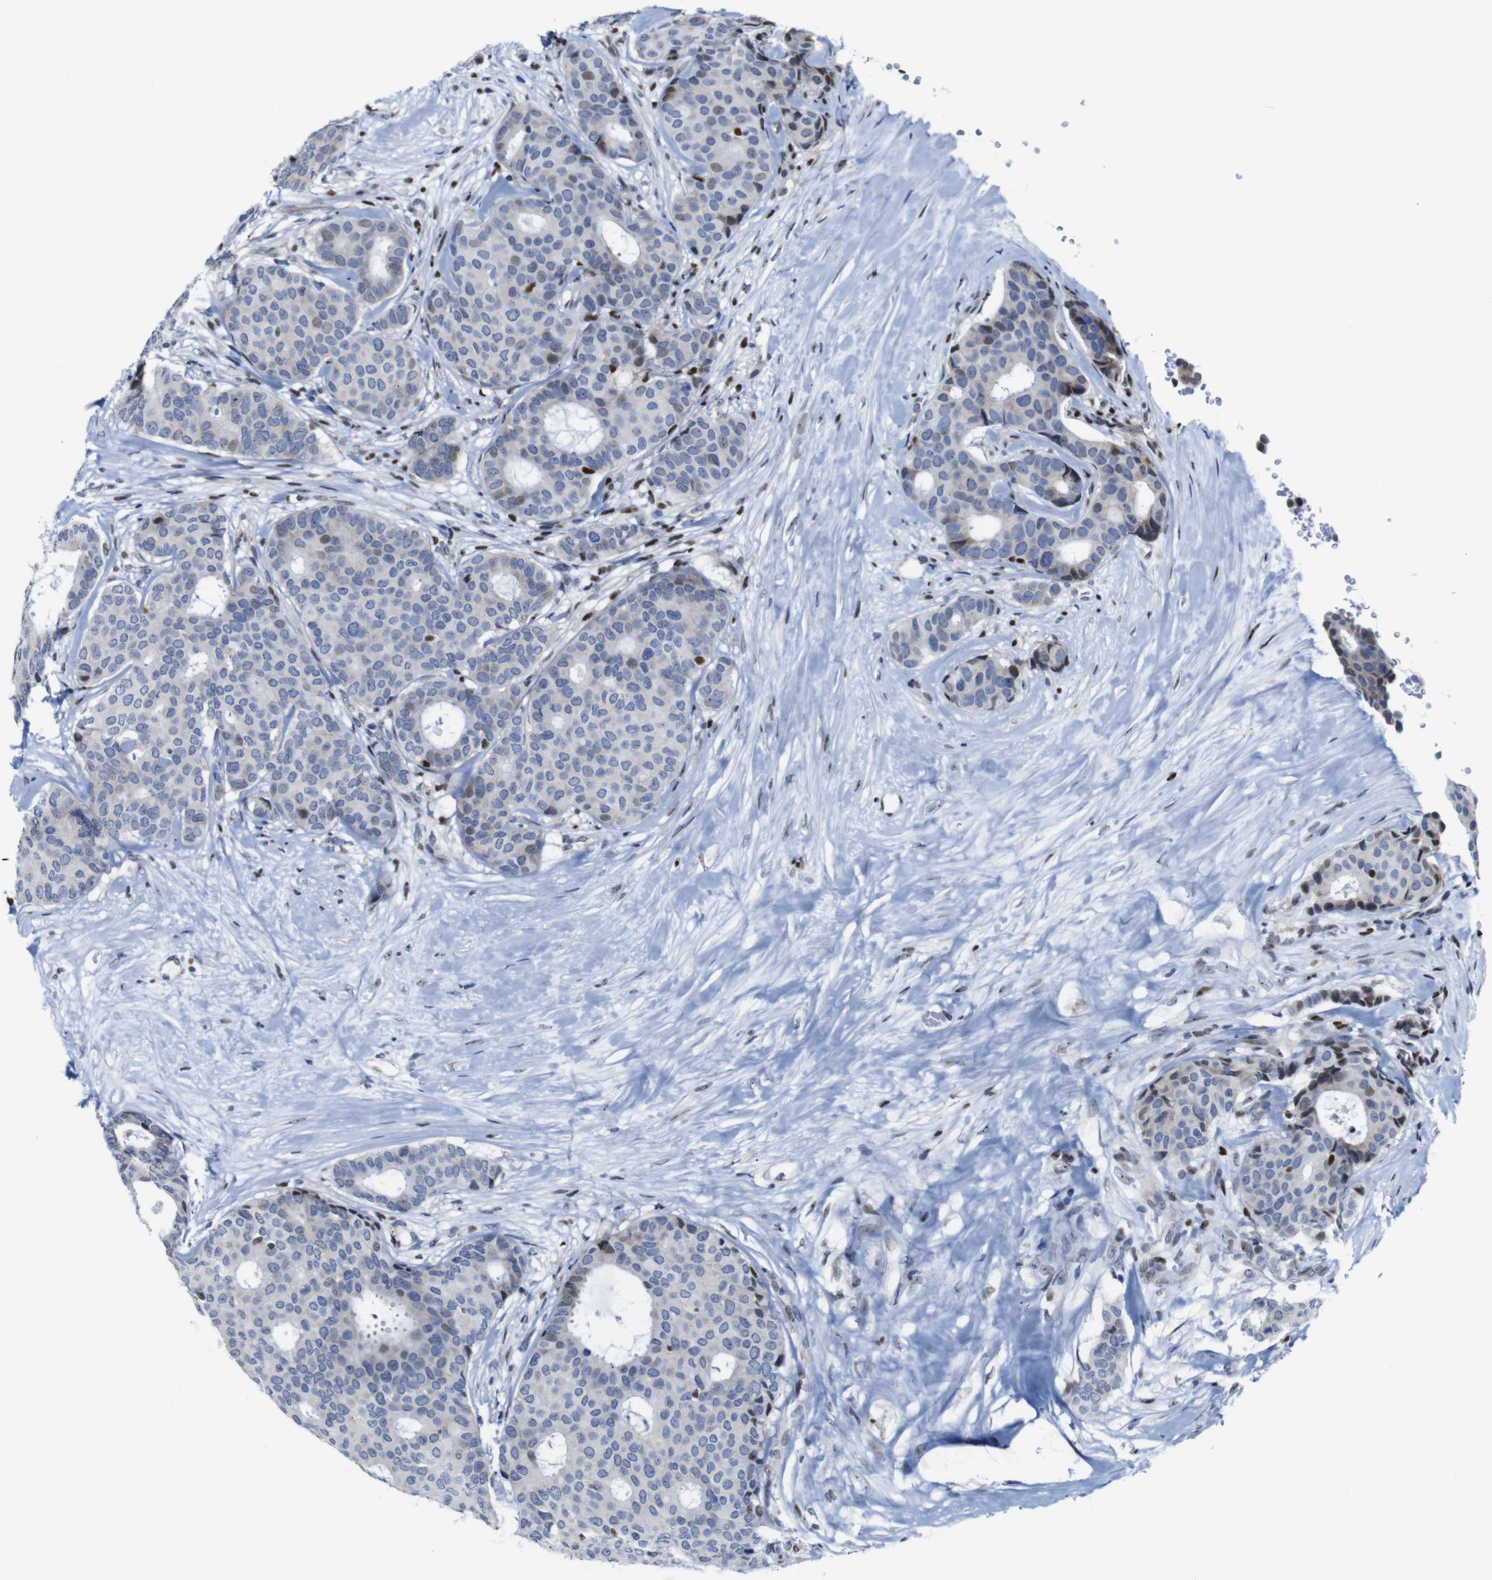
{"staining": {"intensity": "weak", "quantity": "<25%", "location": "nuclear"}, "tissue": "breast cancer", "cell_type": "Tumor cells", "image_type": "cancer", "snomed": [{"axis": "morphology", "description": "Duct carcinoma"}, {"axis": "topography", "description": "Breast"}], "caption": "DAB immunohistochemical staining of human breast cancer (invasive ductal carcinoma) reveals no significant staining in tumor cells.", "gene": "GATA6", "patient": {"sex": "female", "age": 75}}